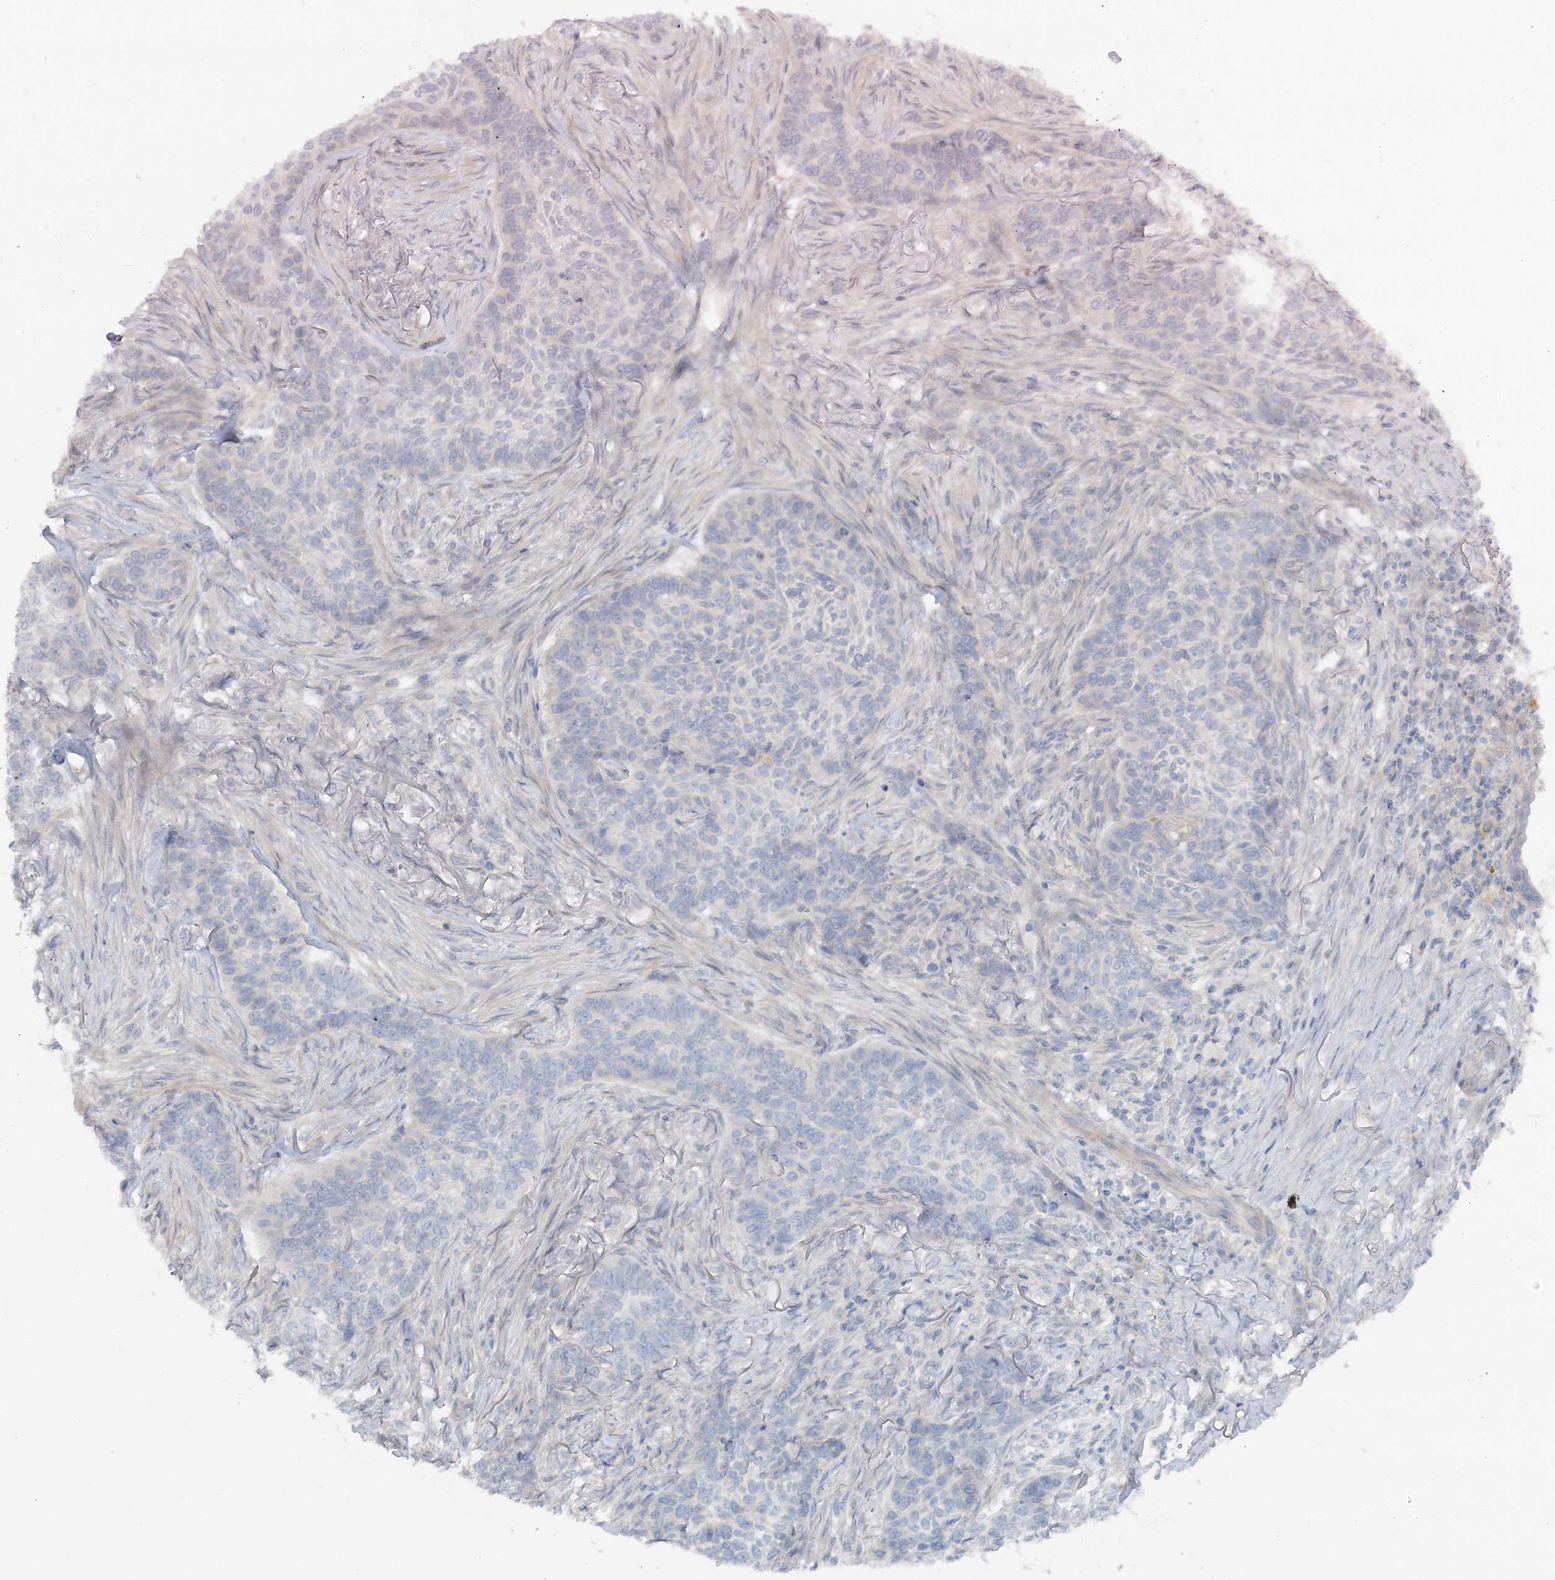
{"staining": {"intensity": "negative", "quantity": "none", "location": "none"}, "tissue": "skin cancer", "cell_type": "Tumor cells", "image_type": "cancer", "snomed": [{"axis": "morphology", "description": "Basal cell carcinoma"}, {"axis": "topography", "description": "Skin"}], "caption": "A photomicrograph of human skin basal cell carcinoma is negative for staining in tumor cells.", "gene": "DNMBP", "patient": {"sex": "male", "age": 85}}